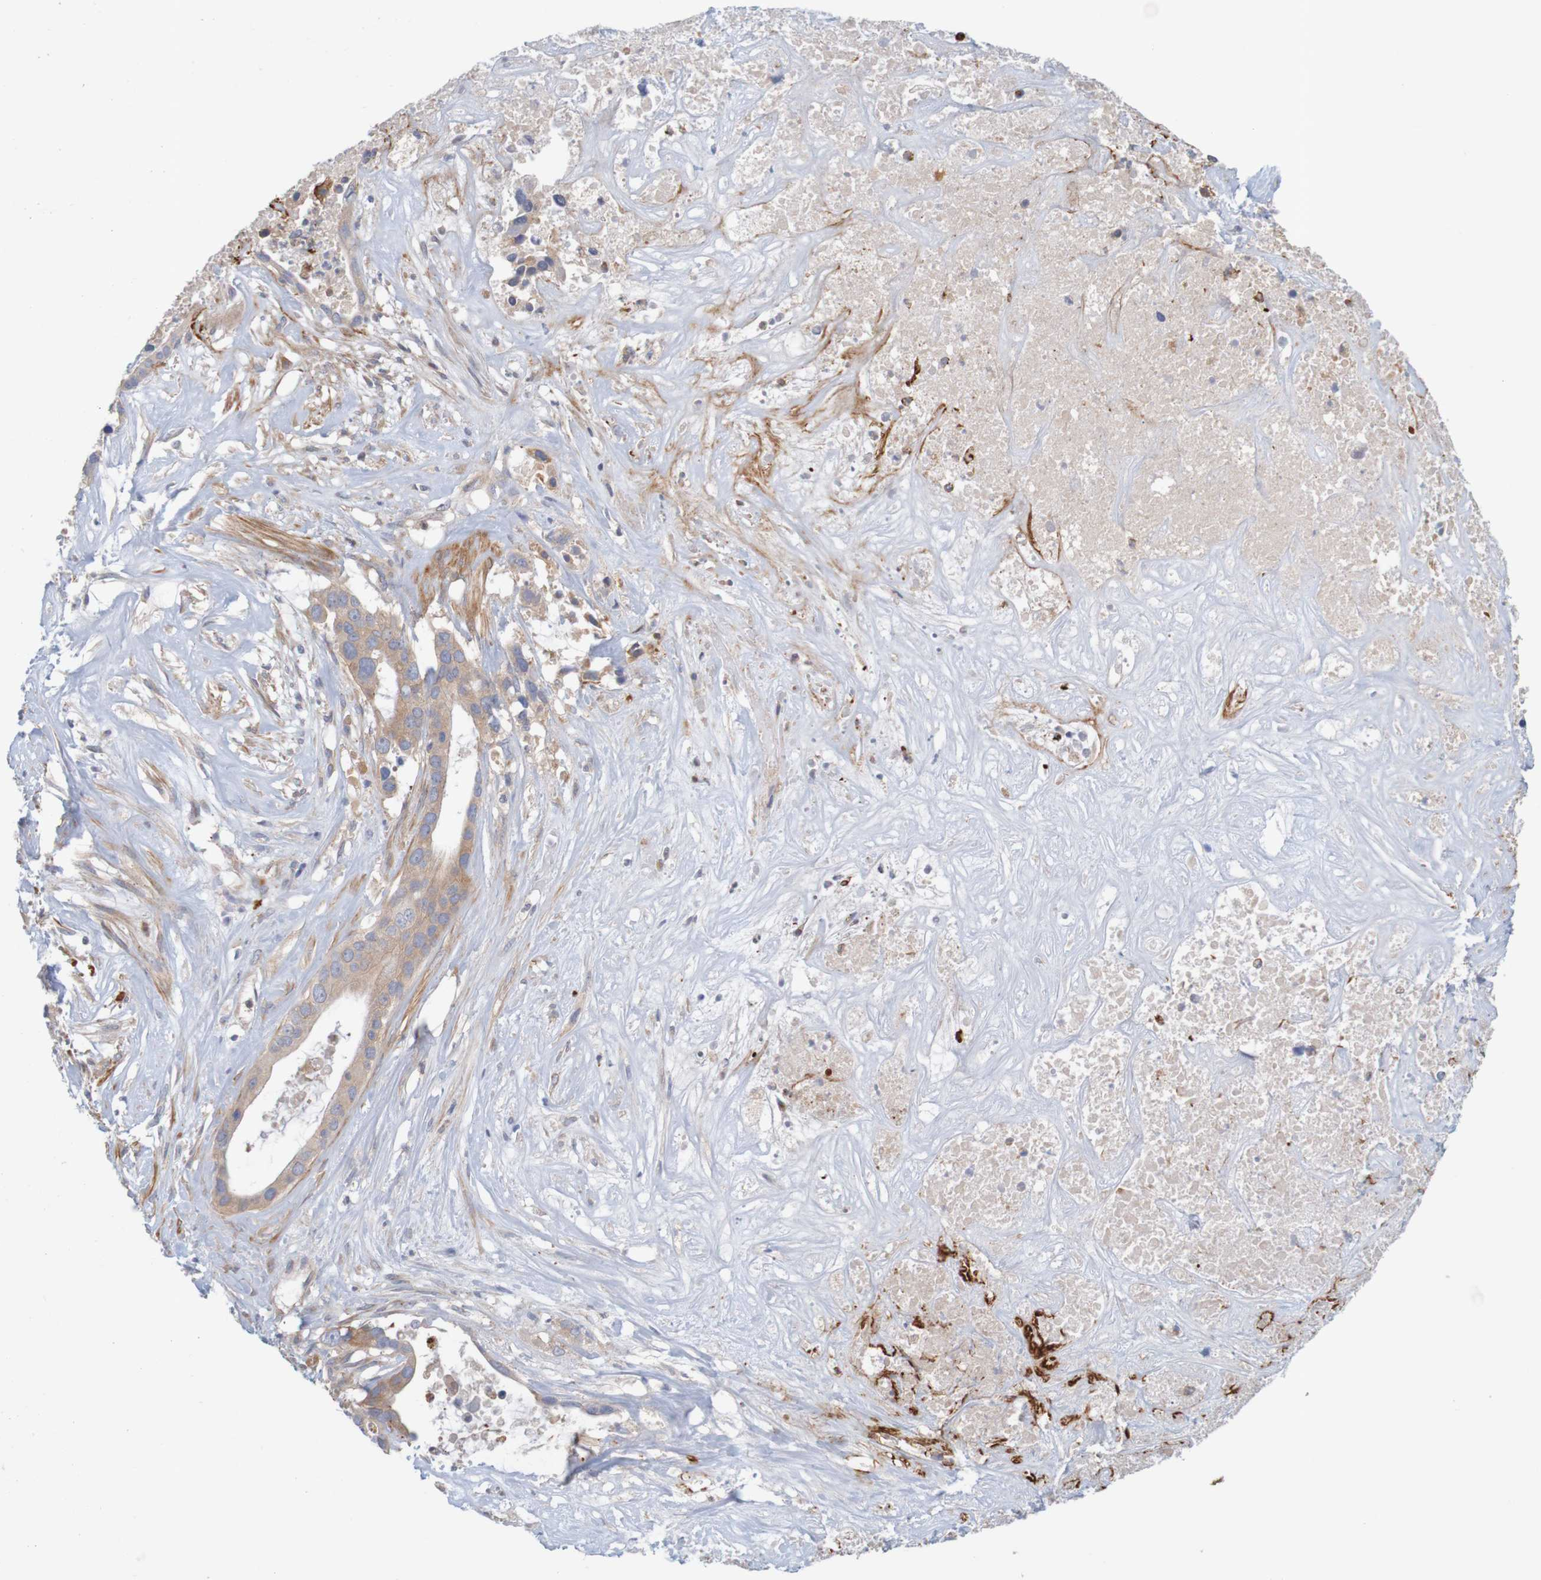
{"staining": {"intensity": "moderate", "quantity": ">75%", "location": "cytoplasmic/membranous"}, "tissue": "liver cancer", "cell_type": "Tumor cells", "image_type": "cancer", "snomed": [{"axis": "morphology", "description": "Cholangiocarcinoma"}, {"axis": "topography", "description": "Liver"}], "caption": "Immunohistochemical staining of liver cholangiocarcinoma displays medium levels of moderate cytoplasmic/membranous positivity in about >75% of tumor cells. (IHC, brightfield microscopy, high magnification).", "gene": "KRT23", "patient": {"sex": "female", "age": 65}}